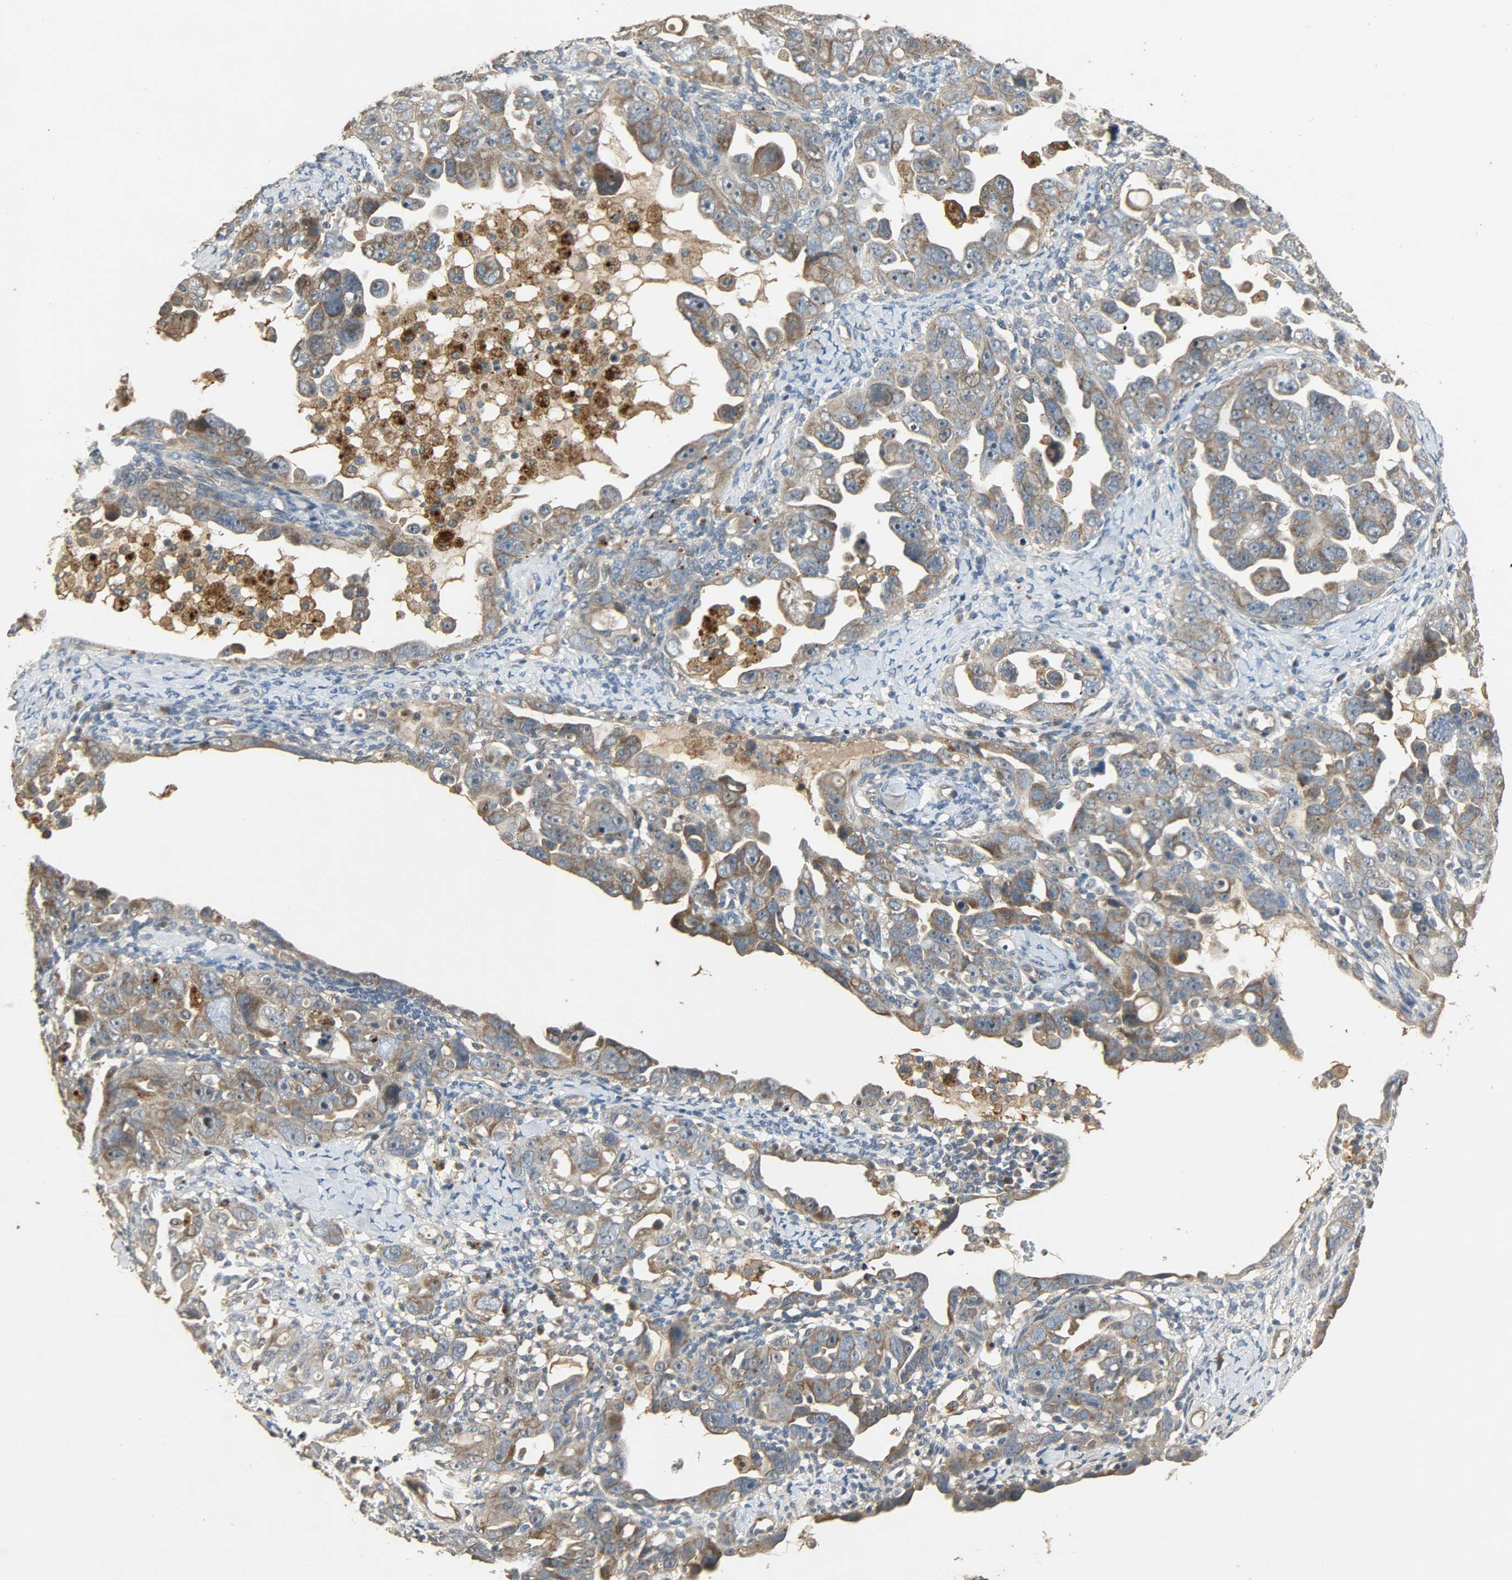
{"staining": {"intensity": "moderate", "quantity": ">75%", "location": "cytoplasmic/membranous"}, "tissue": "ovarian cancer", "cell_type": "Tumor cells", "image_type": "cancer", "snomed": [{"axis": "morphology", "description": "Cystadenocarcinoma, serous, NOS"}, {"axis": "topography", "description": "Ovary"}], "caption": "Serous cystadenocarcinoma (ovarian) stained with a brown dye exhibits moderate cytoplasmic/membranous positive expression in approximately >75% of tumor cells.", "gene": "ATP2B1", "patient": {"sex": "female", "age": 66}}